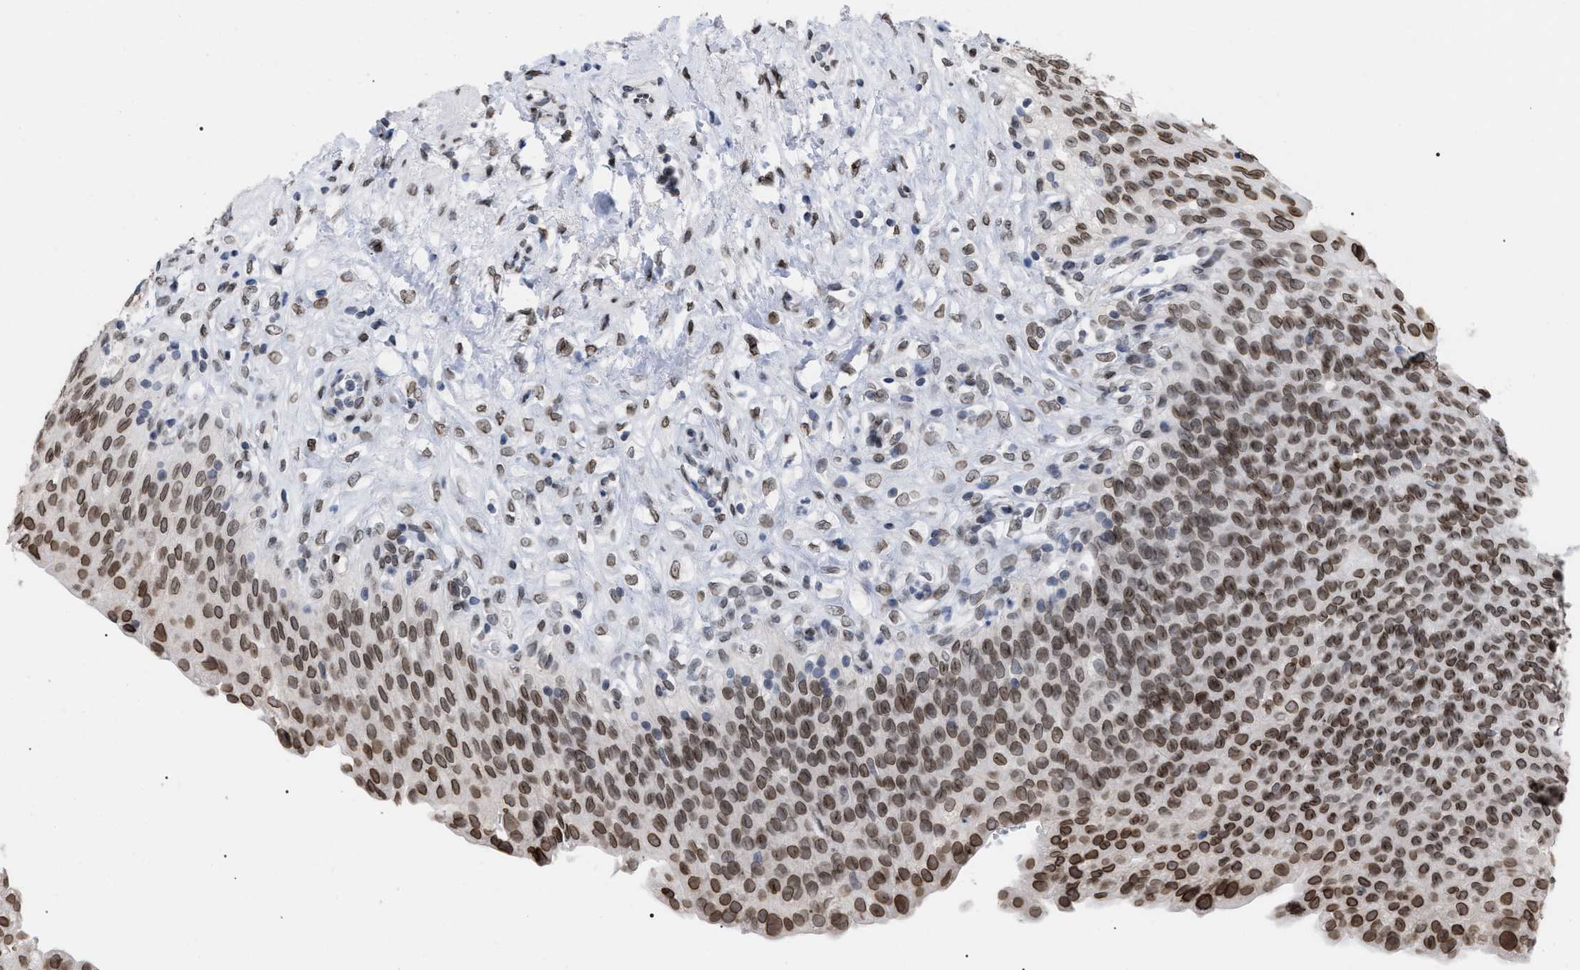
{"staining": {"intensity": "strong", "quantity": ">75%", "location": "cytoplasmic/membranous,nuclear"}, "tissue": "urinary bladder", "cell_type": "Urothelial cells", "image_type": "normal", "snomed": [{"axis": "morphology", "description": "Urothelial carcinoma, High grade"}, {"axis": "topography", "description": "Urinary bladder"}], "caption": "Urinary bladder was stained to show a protein in brown. There is high levels of strong cytoplasmic/membranous,nuclear staining in approximately >75% of urothelial cells.", "gene": "TPR", "patient": {"sex": "male", "age": 46}}